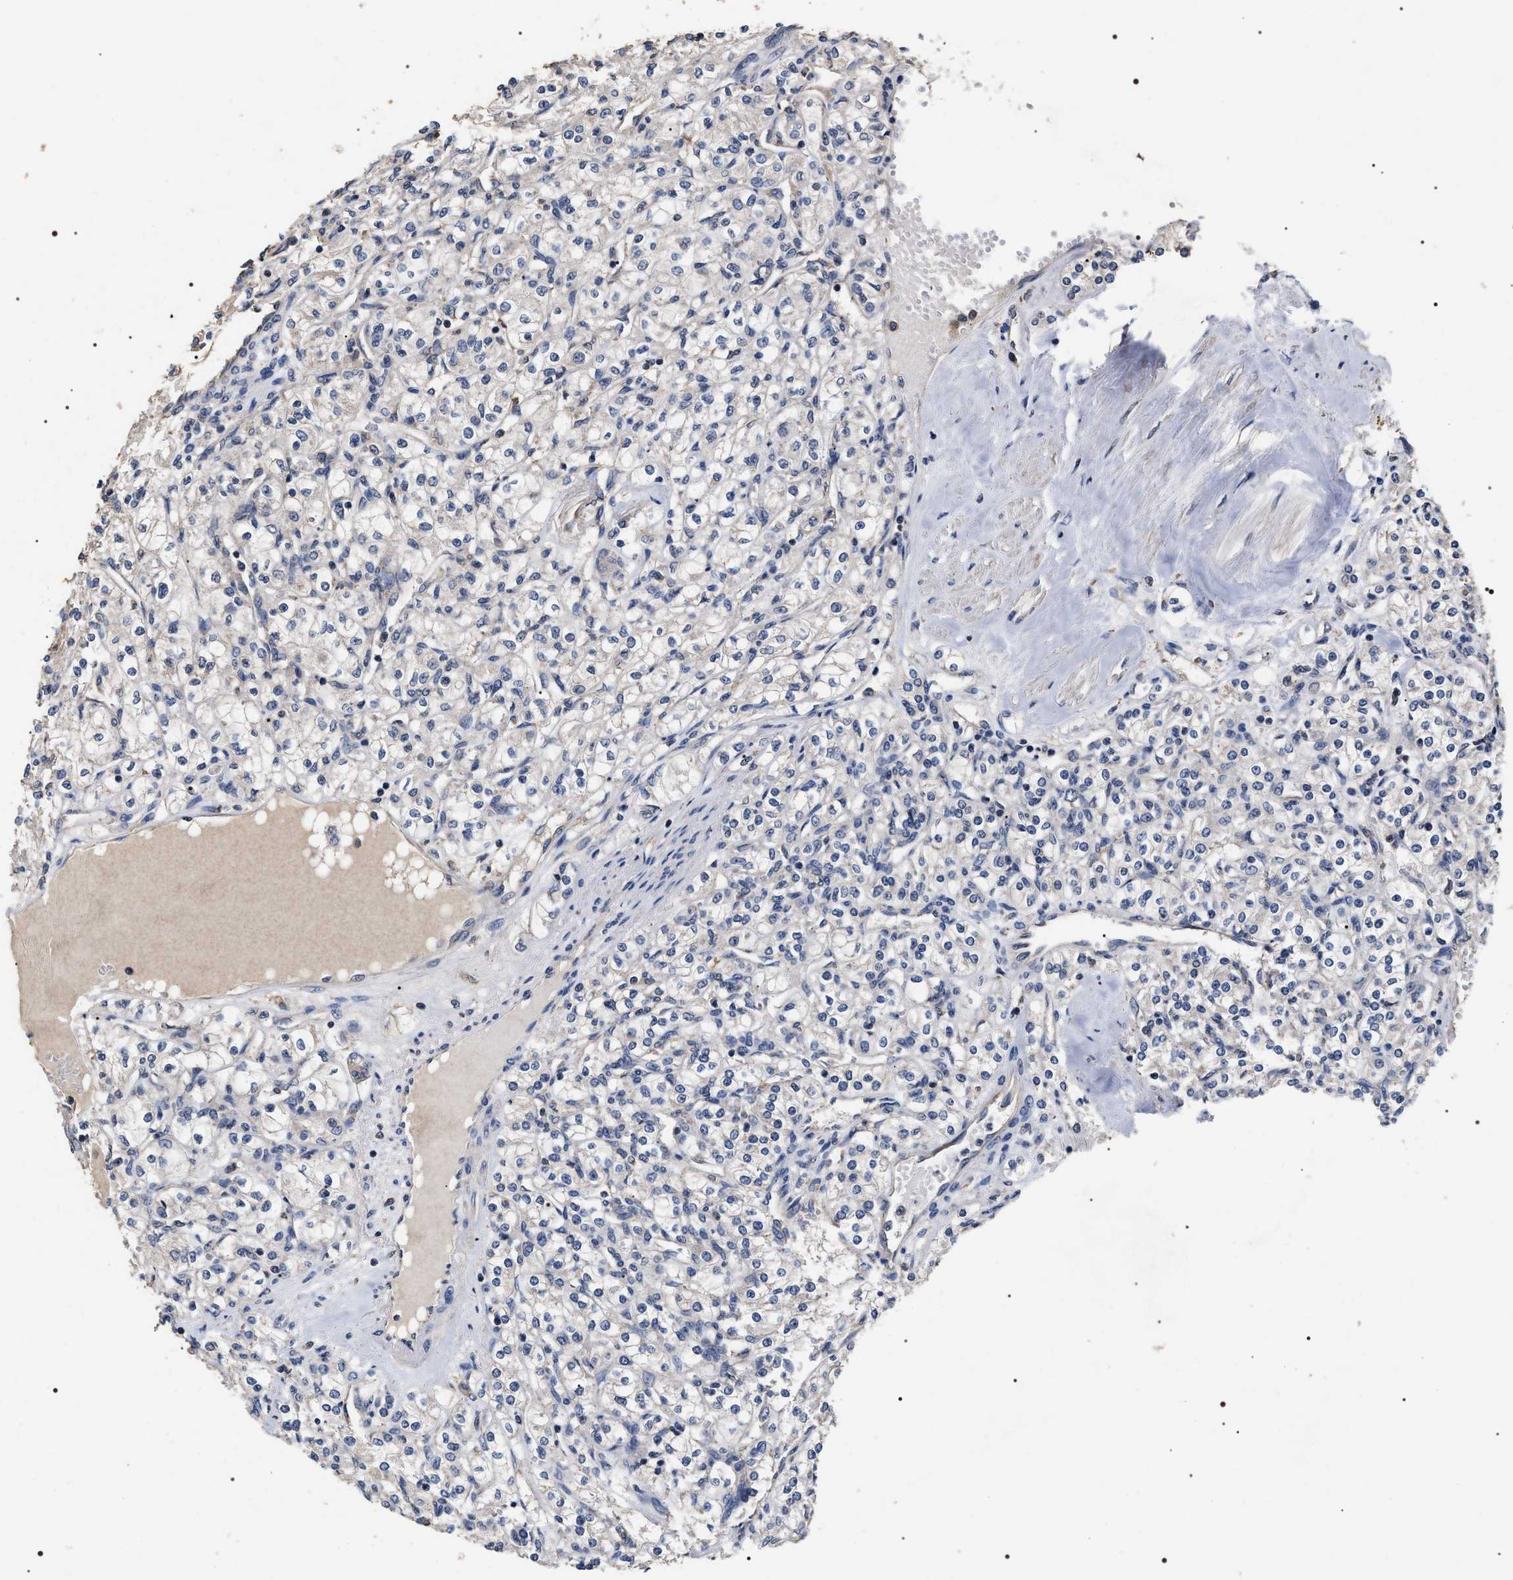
{"staining": {"intensity": "negative", "quantity": "none", "location": "none"}, "tissue": "renal cancer", "cell_type": "Tumor cells", "image_type": "cancer", "snomed": [{"axis": "morphology", "description": "Adenocarcinoma, NOS"}, {"axis": "topography", "description": "Kidney"}], "caption": "High magnification brightfield microscopy of renal cancer (adenocarcinoma) stained with DAB (brown) and counterstained with hematoxylin (blue): tumor cells show no significant expression.", "gene": "UPF3A", "patient": {"sex": "male", "age": 77}}